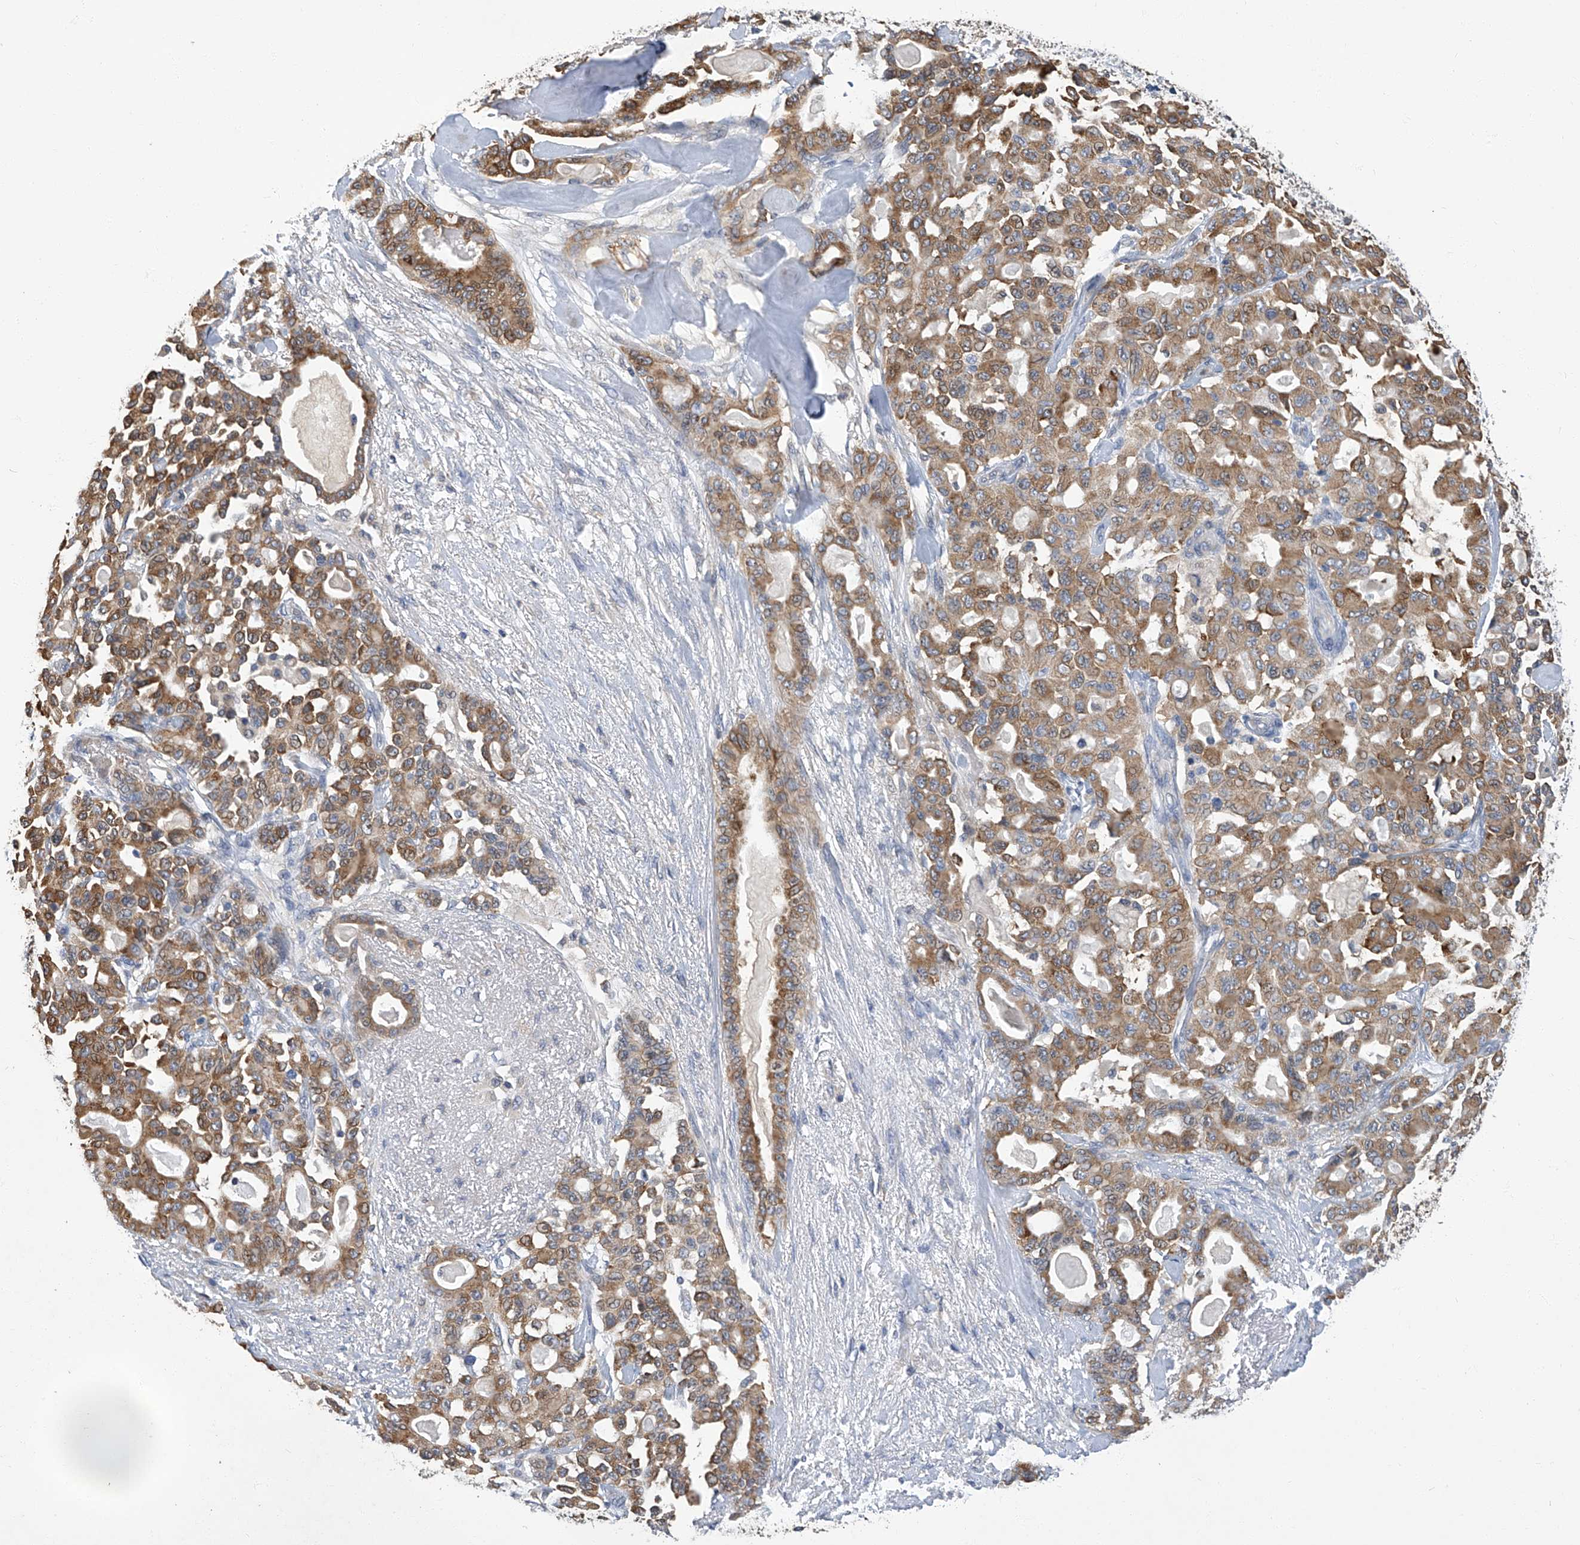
{"staining": {"intensity": "moderate", "quantity": ">75%", "location": "cytoplasmic/membranous"}, "tissue": "pancreatic cancer", "cell_type": "Tumor cells", "image_type": "cancer", "snomed": [{"axis": "morphology", "description": "Adenocarcinoma, NOS"}, {"axis": "topography", "description": "Pancreas"}], "caption": "The photomicrograph demonstrates staining of adenocarcinoma (pancreatic), revealing moderate cytoplasmic/membranous protein expression (brown color) within tumor cells.", "gene": "TGFBR1", "patient": {"sex": "male", "age": 63}}